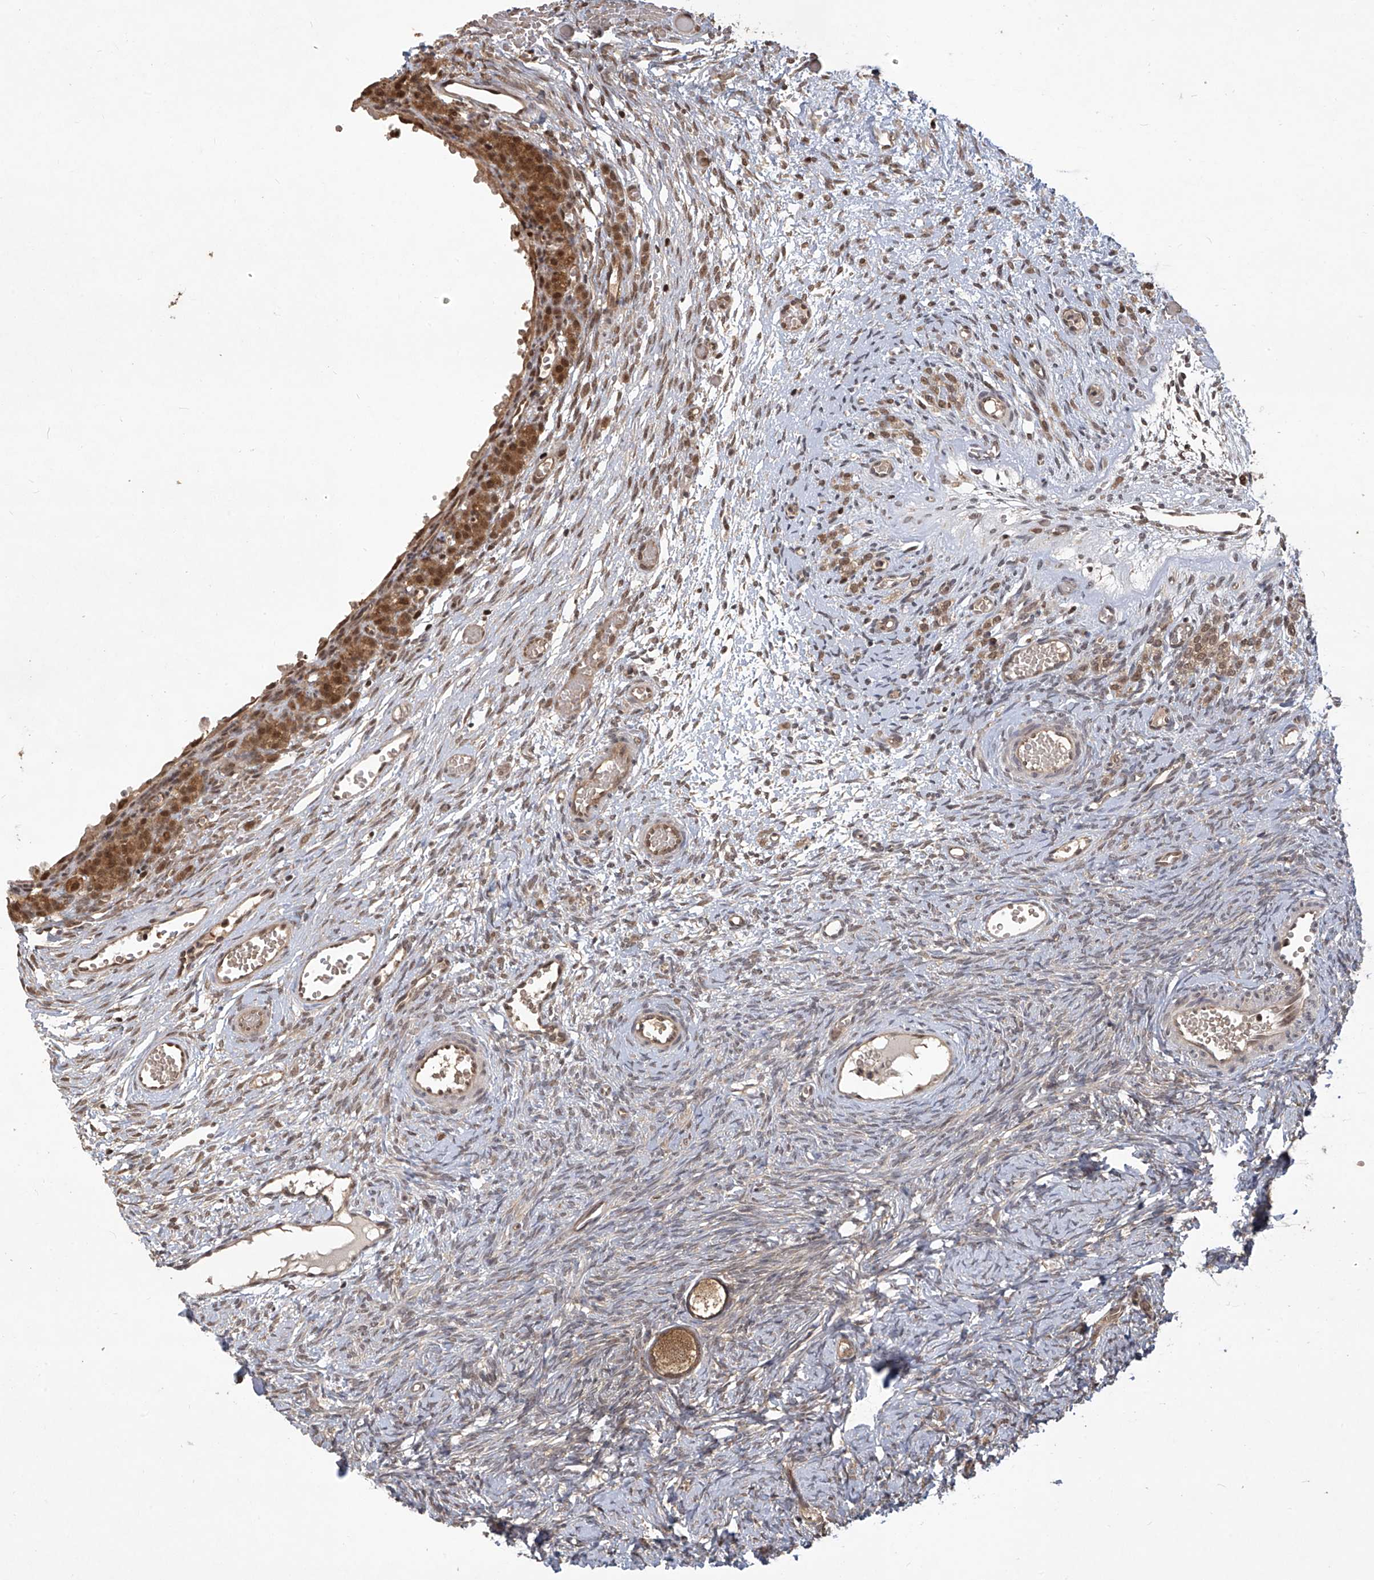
{"staining": {"intensity": "moderate", "quantity": ">75%", "location": "cytoplasmic/membranous"}, "tissue": "ovary", "cell_type": "Follicle cells", "image_type": "normal", "snomed": [{"axis": "morphology", "description": "Adenocarcinoma, NOS"}, {"axis": "topography", "description": "Endometrium"}], "caption": "This micrograph shows benign ovary stained with IHC to label a protein in brown. The cytoplasmic/membranous of follicle cells show moderate positivity for the protein. Nuclei are counter-stained blue.", "gene": "PSMB1", "patient": {"sex": "female", "age": 32}}